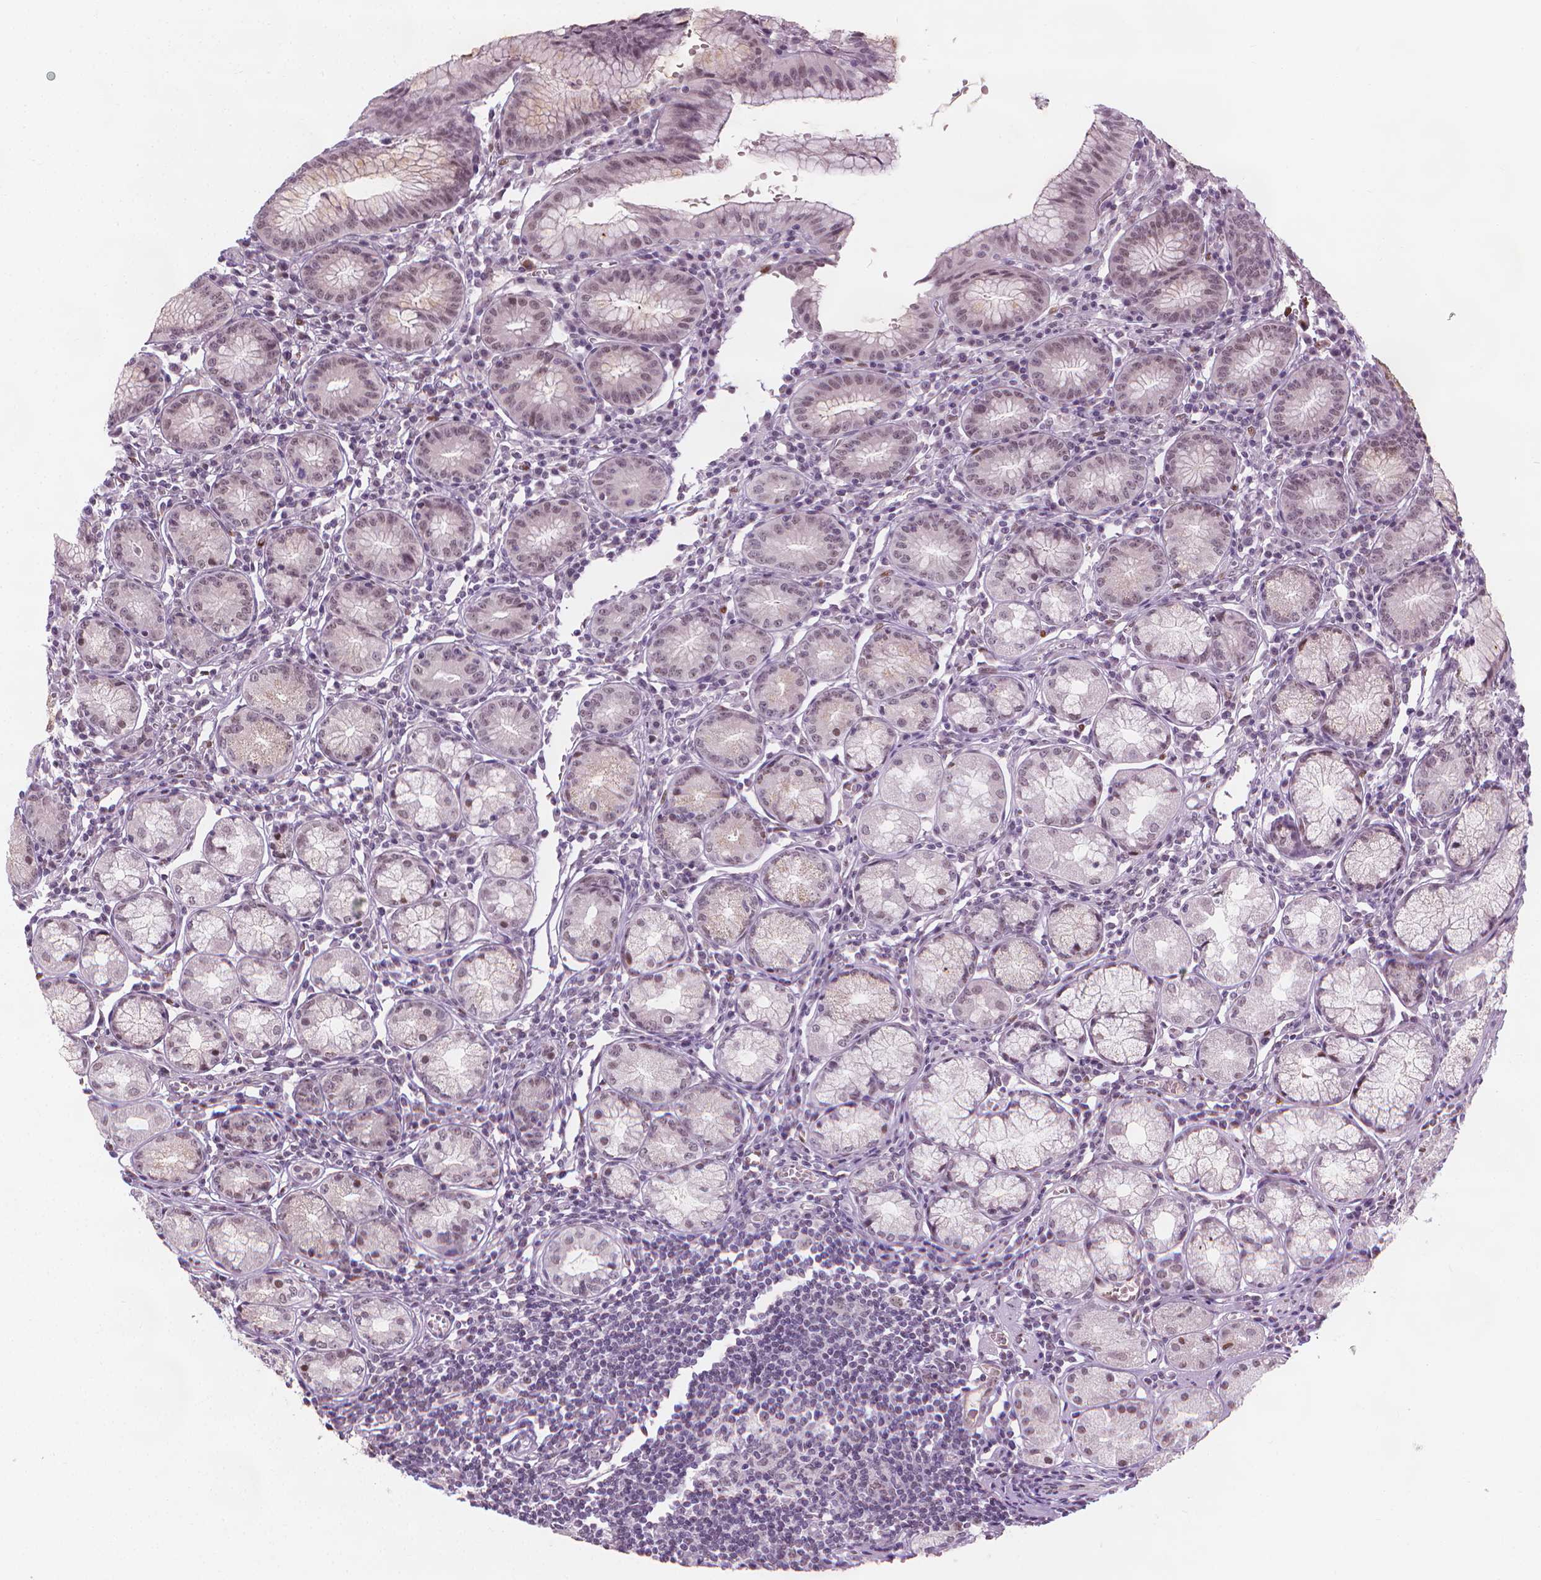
{"staining": {"intensity": "weak", "quantity": "25%-75%", "location": "nuclear"}, "tissue": "stomach", "cell_type": "Glandular cells", "image_type": "normal", "snomed": [{"axis": "morphology", "description": "Normal tissue, NOS"}, {"axis": "topography", "description": "Stomach"}], "caption": "A photomicrograph of human stomach stained for a protein demonstrates weak nuclear brown staining in glandular cells. (brown staining indicates protein expression, while blue staining denotes nuclei).", "gene": "CDKN1C", "patient": {"sex": "male", "age": 55}}